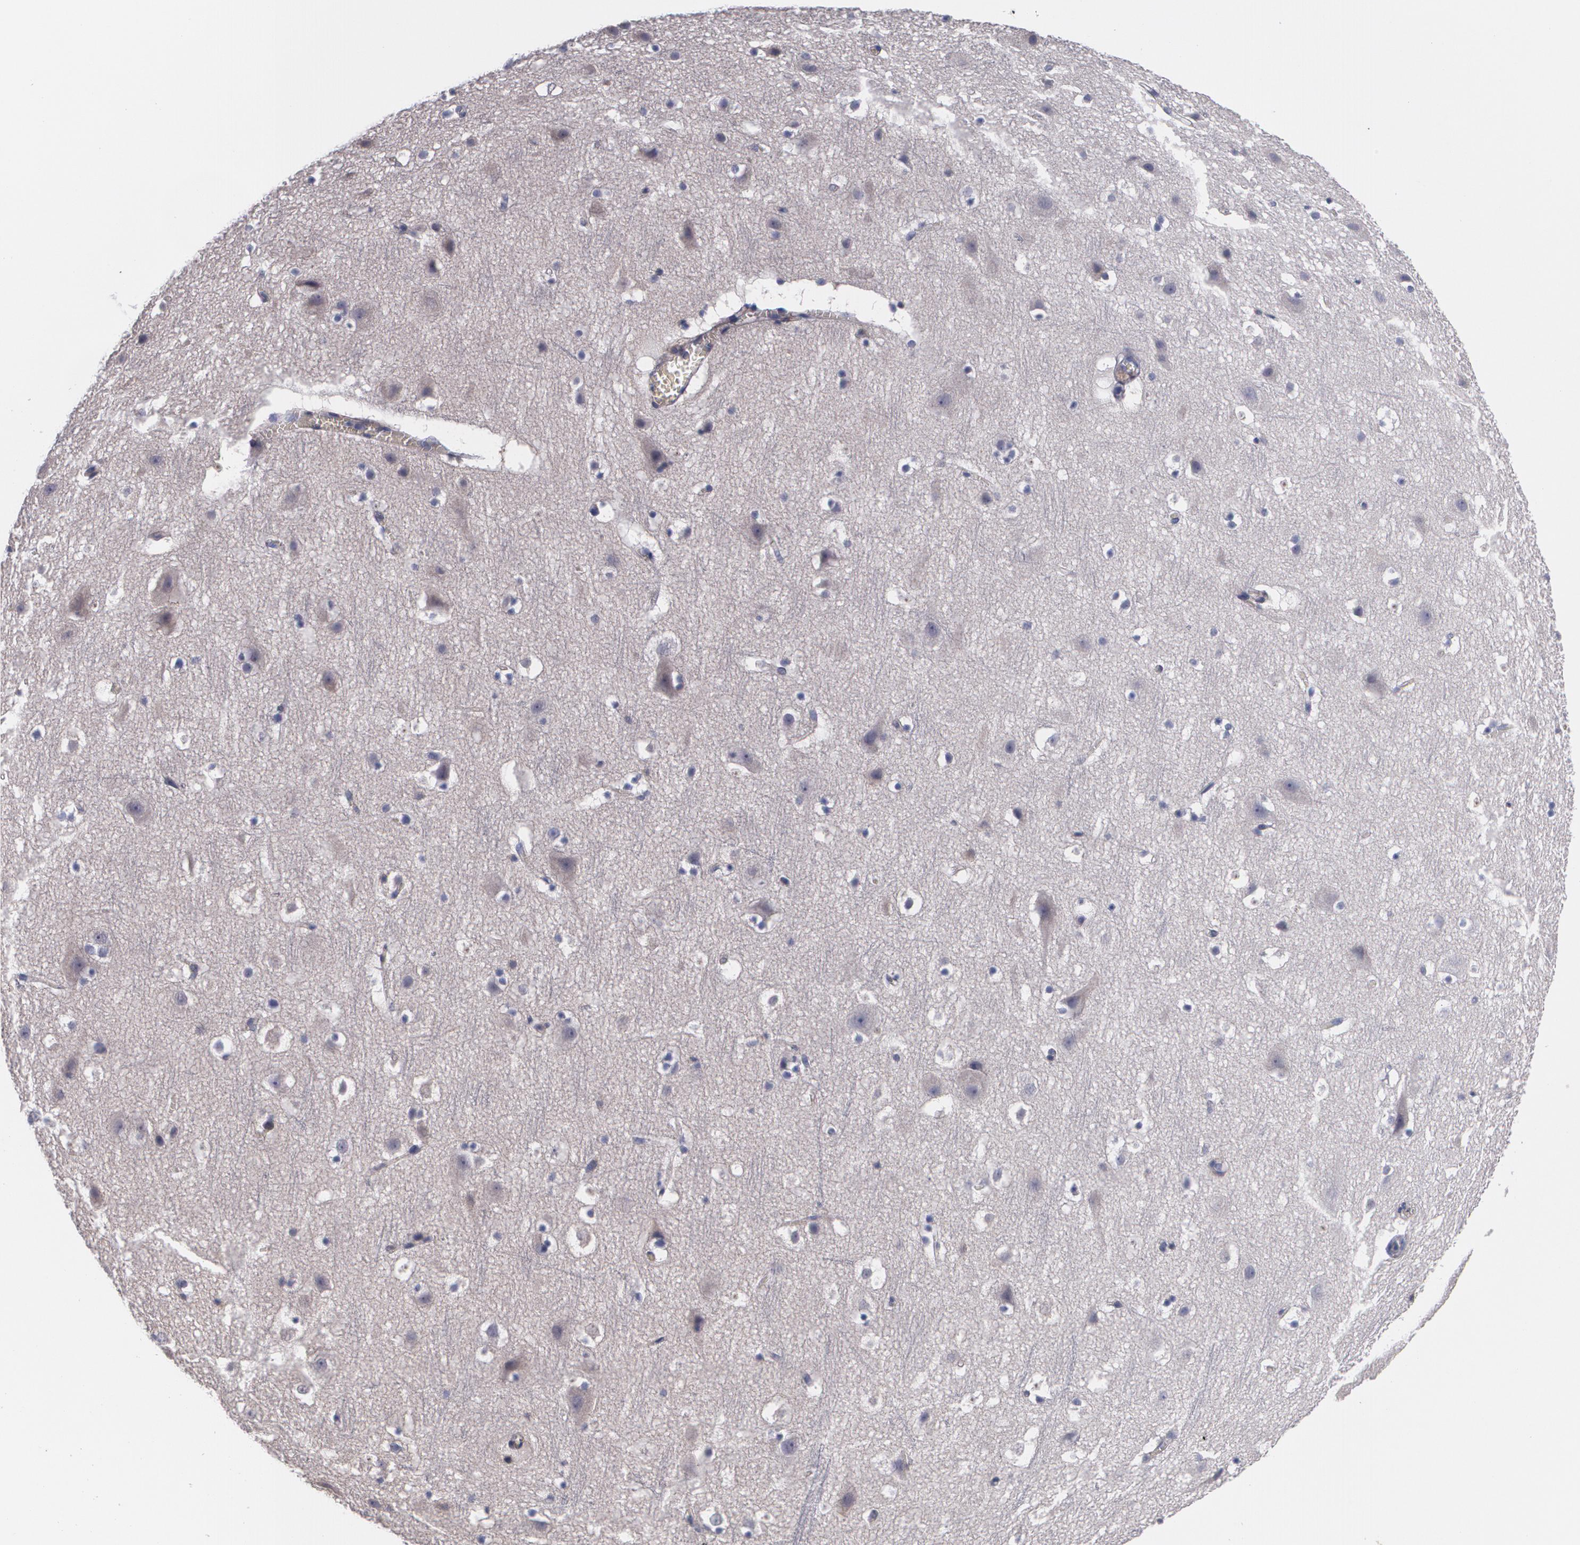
{"staining": {"intensity": "negative", "quantity": "none", "location": "none"}, "tissue": "cerebral cortex", "cell_type": "Endothelial cells", "image_type": "normal", "snomed": [{"axis": "morphology", "description": "Normal tissue, NOS"}, {"axis": "topography", "description": "Cerebral cortex"}], "caption": "Image shows no significant protein positivity in endothelial cells of unremarkable cerebral cortex. Brightfield microscopy of immunohistochemistry stained with DAB (brown) and hematoxylin (blue), captured at high magnification.", "gene": "FBLN1", "patient": {"sex": "male", "age": 45}}